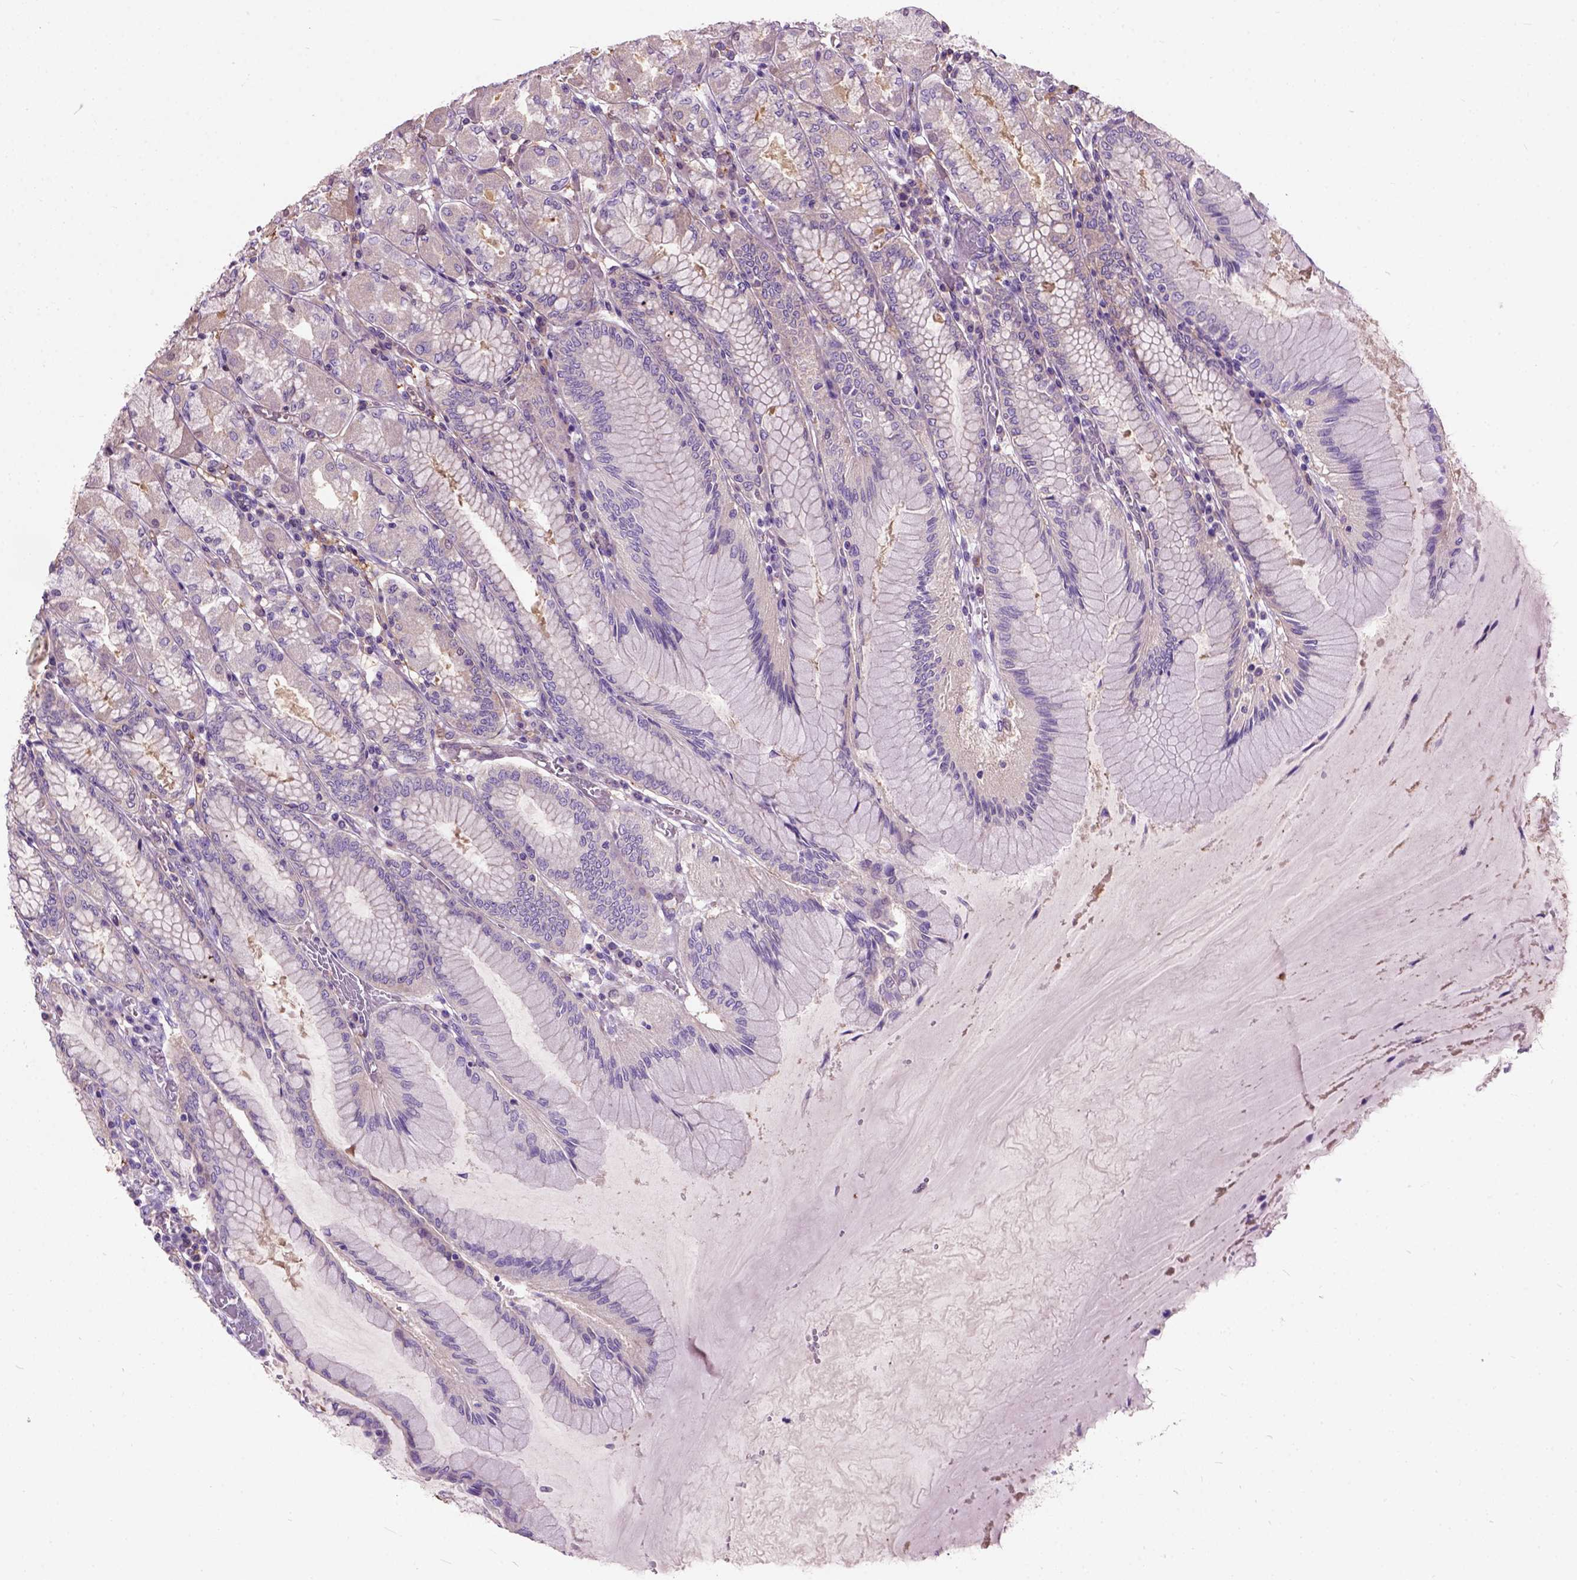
{"staining": {"intensity": "weak", "quantity": "<25%", "location": "cytoplasmic/membranous"}, "tissue": "stomach", "cell_type": "Glandular cells", "image_type": "normal", "snomed": [{"axis": "morphology", "description": "Normal tissue, NOS"}, {"axis": "topography", "description": "Stomach, upper"}], "caption": "DAB immunohistochemical staining of unremarkable human stomach displays no significant staining in glandular cells.", "gene": "SEMA4F", "patient": {"sex": "male", "age": 69}}